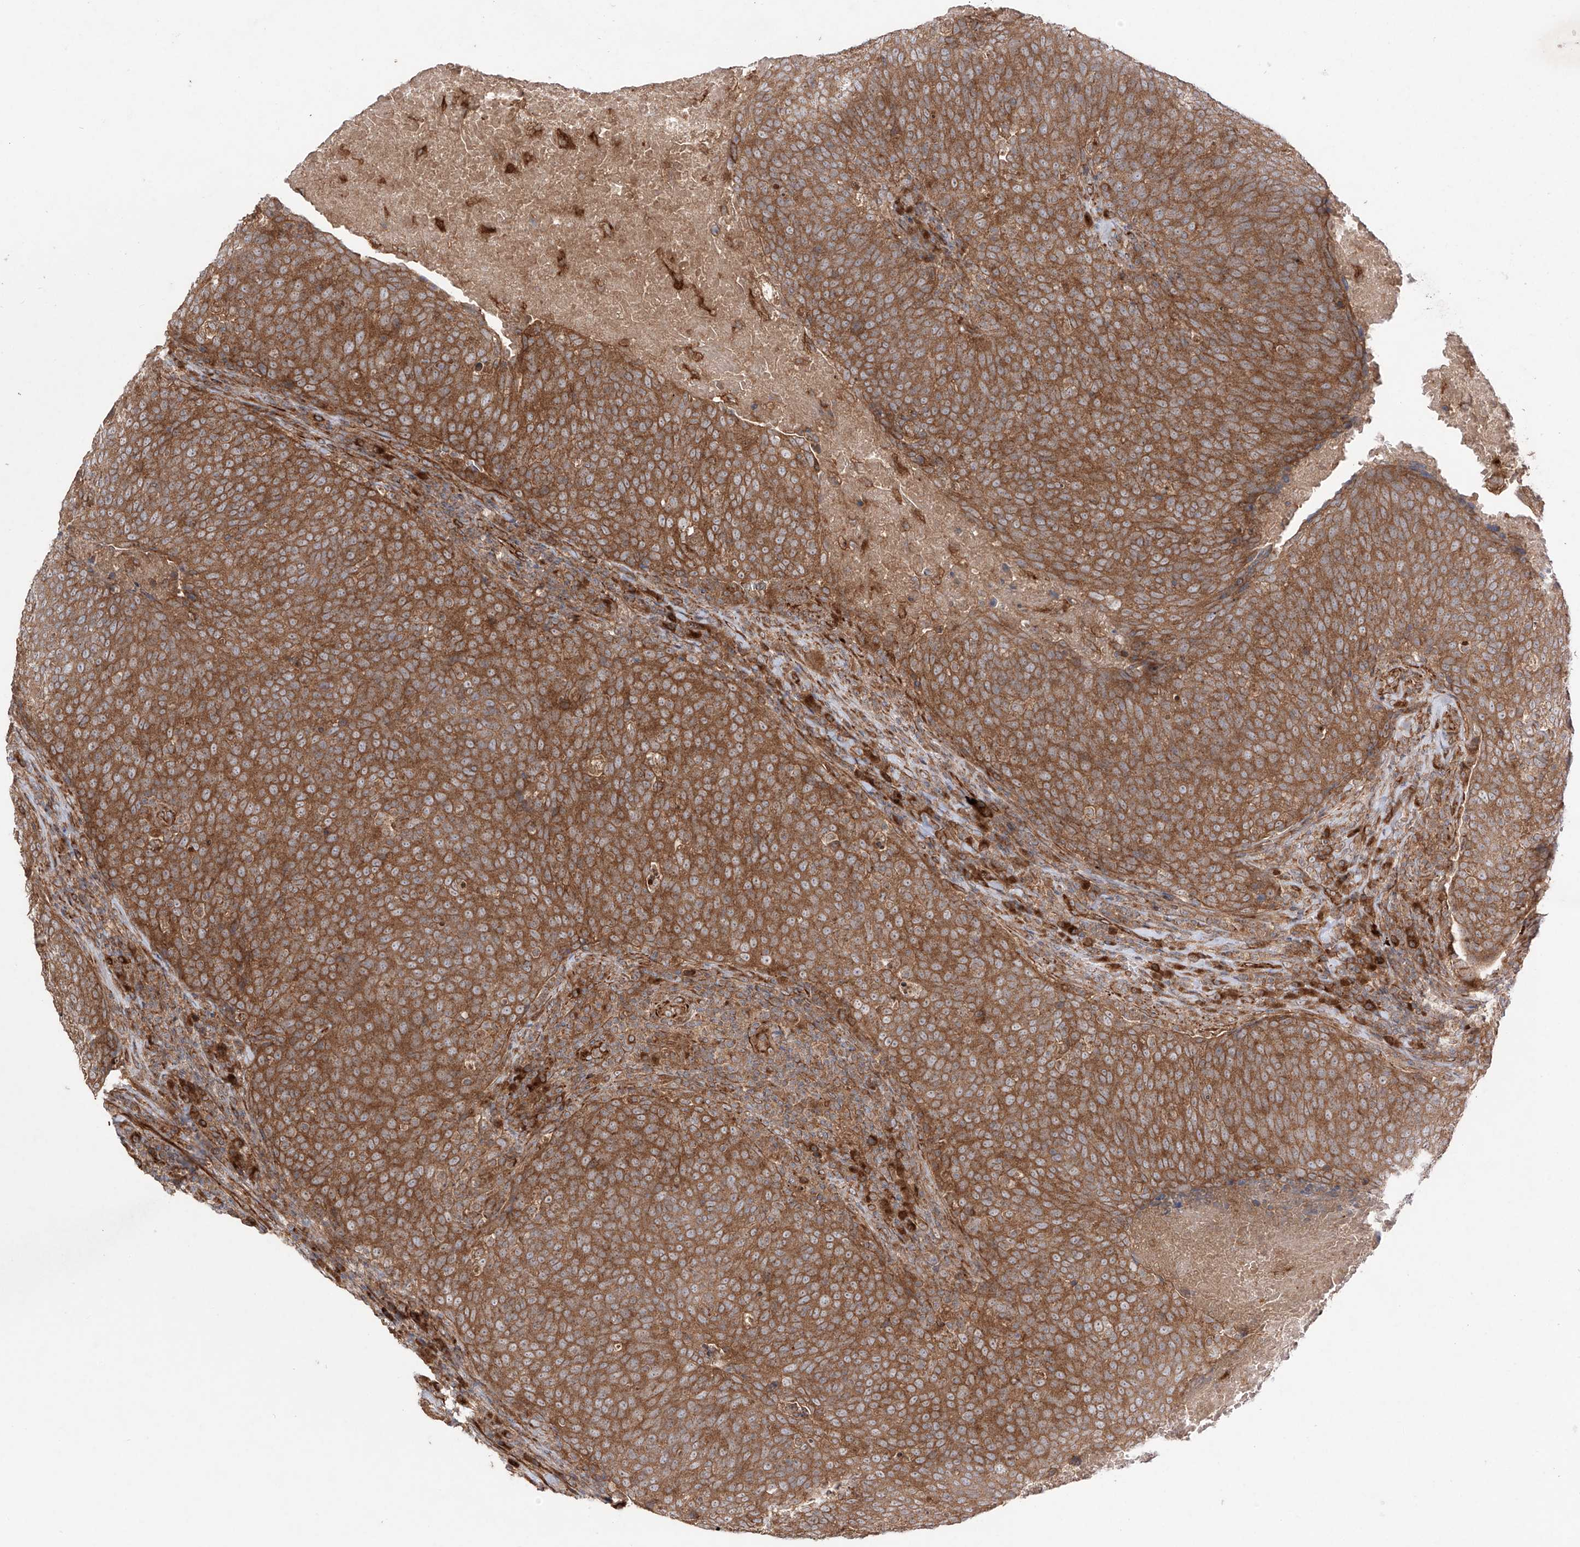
{"staining": {"intensity": "strong", "quantity": ">75%", "location": "cytoplasmic/membranous"}, "tissue": "head and neck cancer", "cell_type": "Tumor cells", "image_type": "cancer", "snomed": [{"axis": "morphology", "description": "Squamous cell carcinoma, NOS"}, {"axis": "morphology", "description": "Squamous cell carcinoma, metastatic, NOS"}, {"axis": "topography", "description": "Lymph node"}, {"axis": "topography", "description": "Head-Neck"}], "caption": "Human head and neck squamous cell carcinoma stained with a protein marker exhibits strong staining in tumor cells.", "gene": "YKT6", "patient": {"sex": "male", "age": 62}}